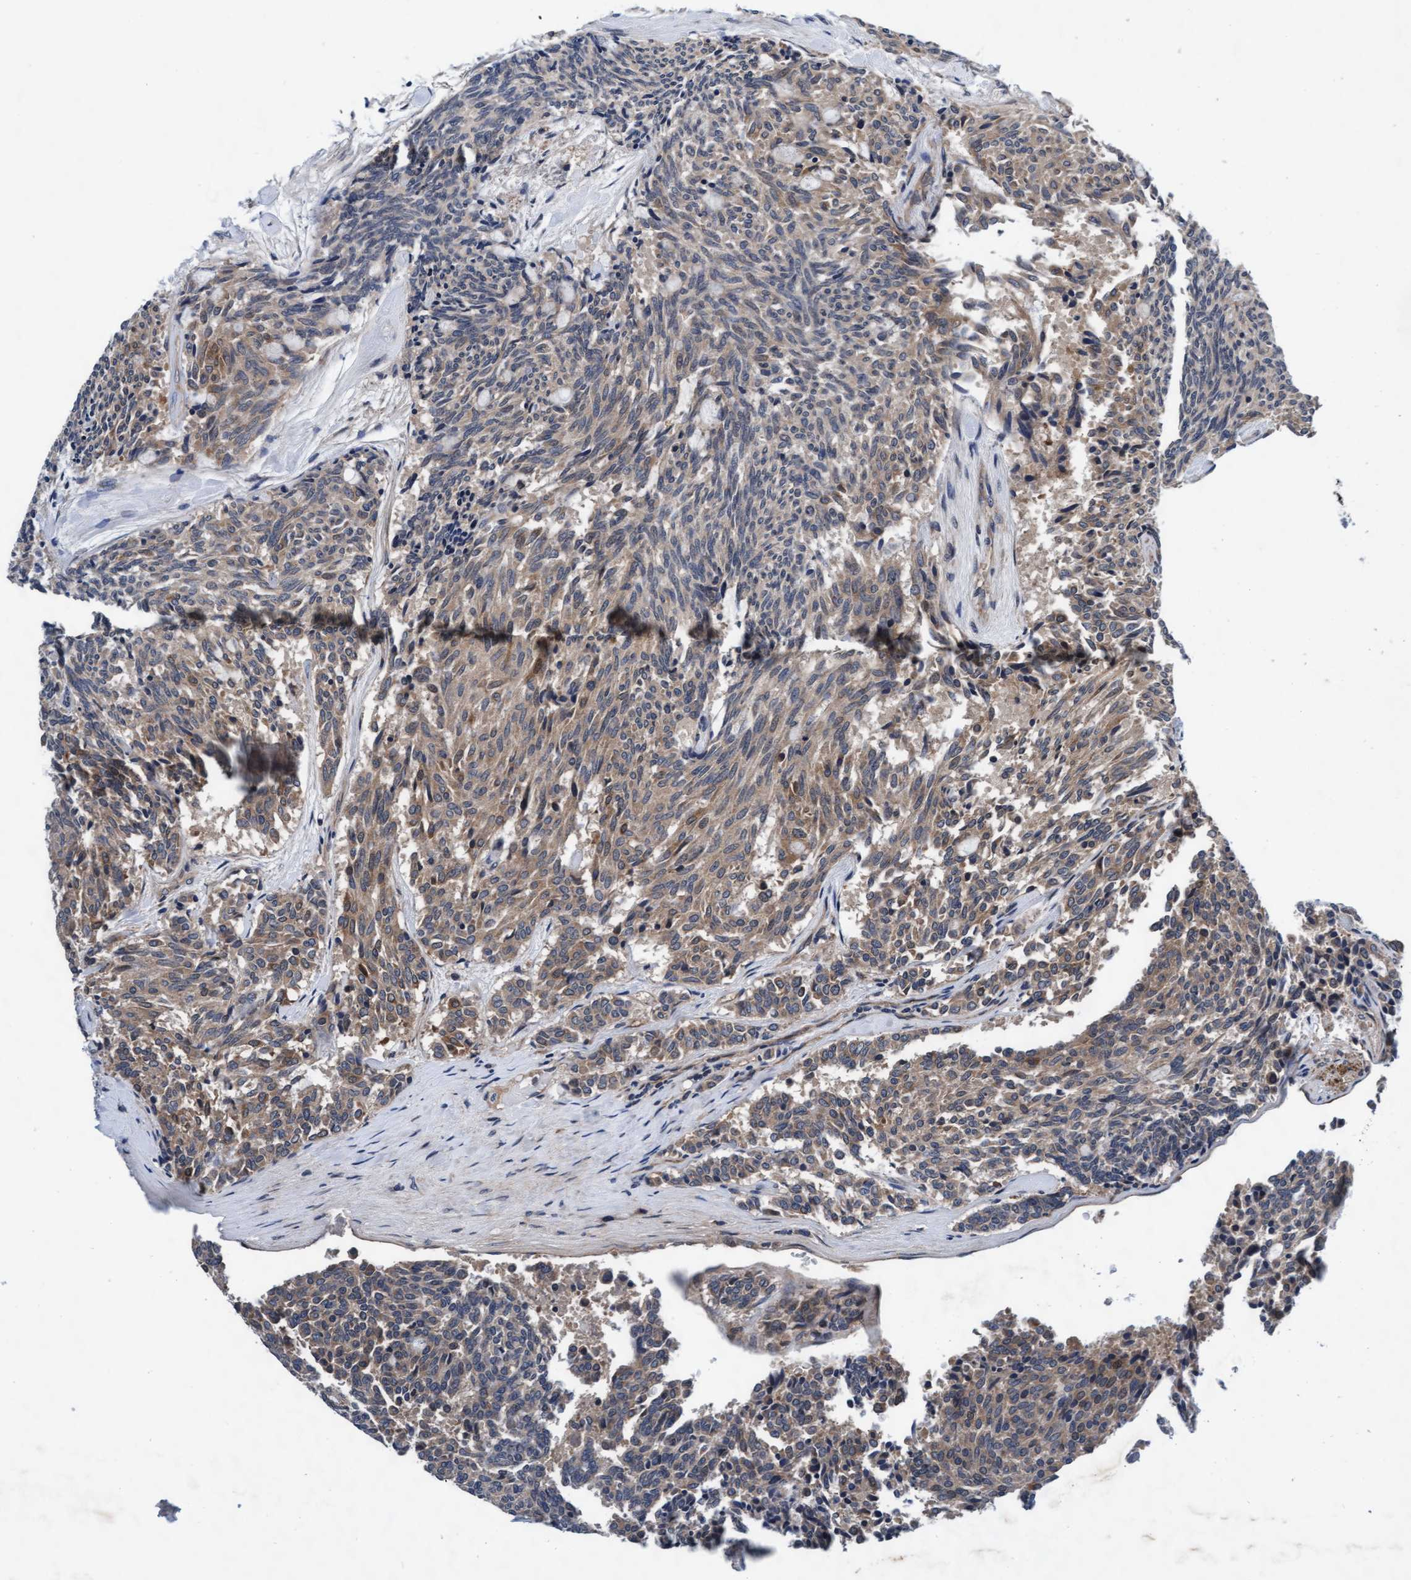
{"staining": {"intensity": "weak", "quantity": ">75%", "location": "cytoplasmic/membranous"}, "tissue": "carcinoid", "cell_type": "Tumor cells", "image_type": "cancer", "snomed": [{"axis": "morphology", "description": "Carcinoid, malignant, NOS"}, {"axis": "topography", "description": "Pancreas"}], "caption": "IHC image of human carcinoid (malignant) stained for a protein (brown), which shows low levels of weak cytoplasmic/membranous staining in approximately >75% of tumor cells.", "gene": "EFCAB13", "patient": {"sex": "female", "age": 54}}